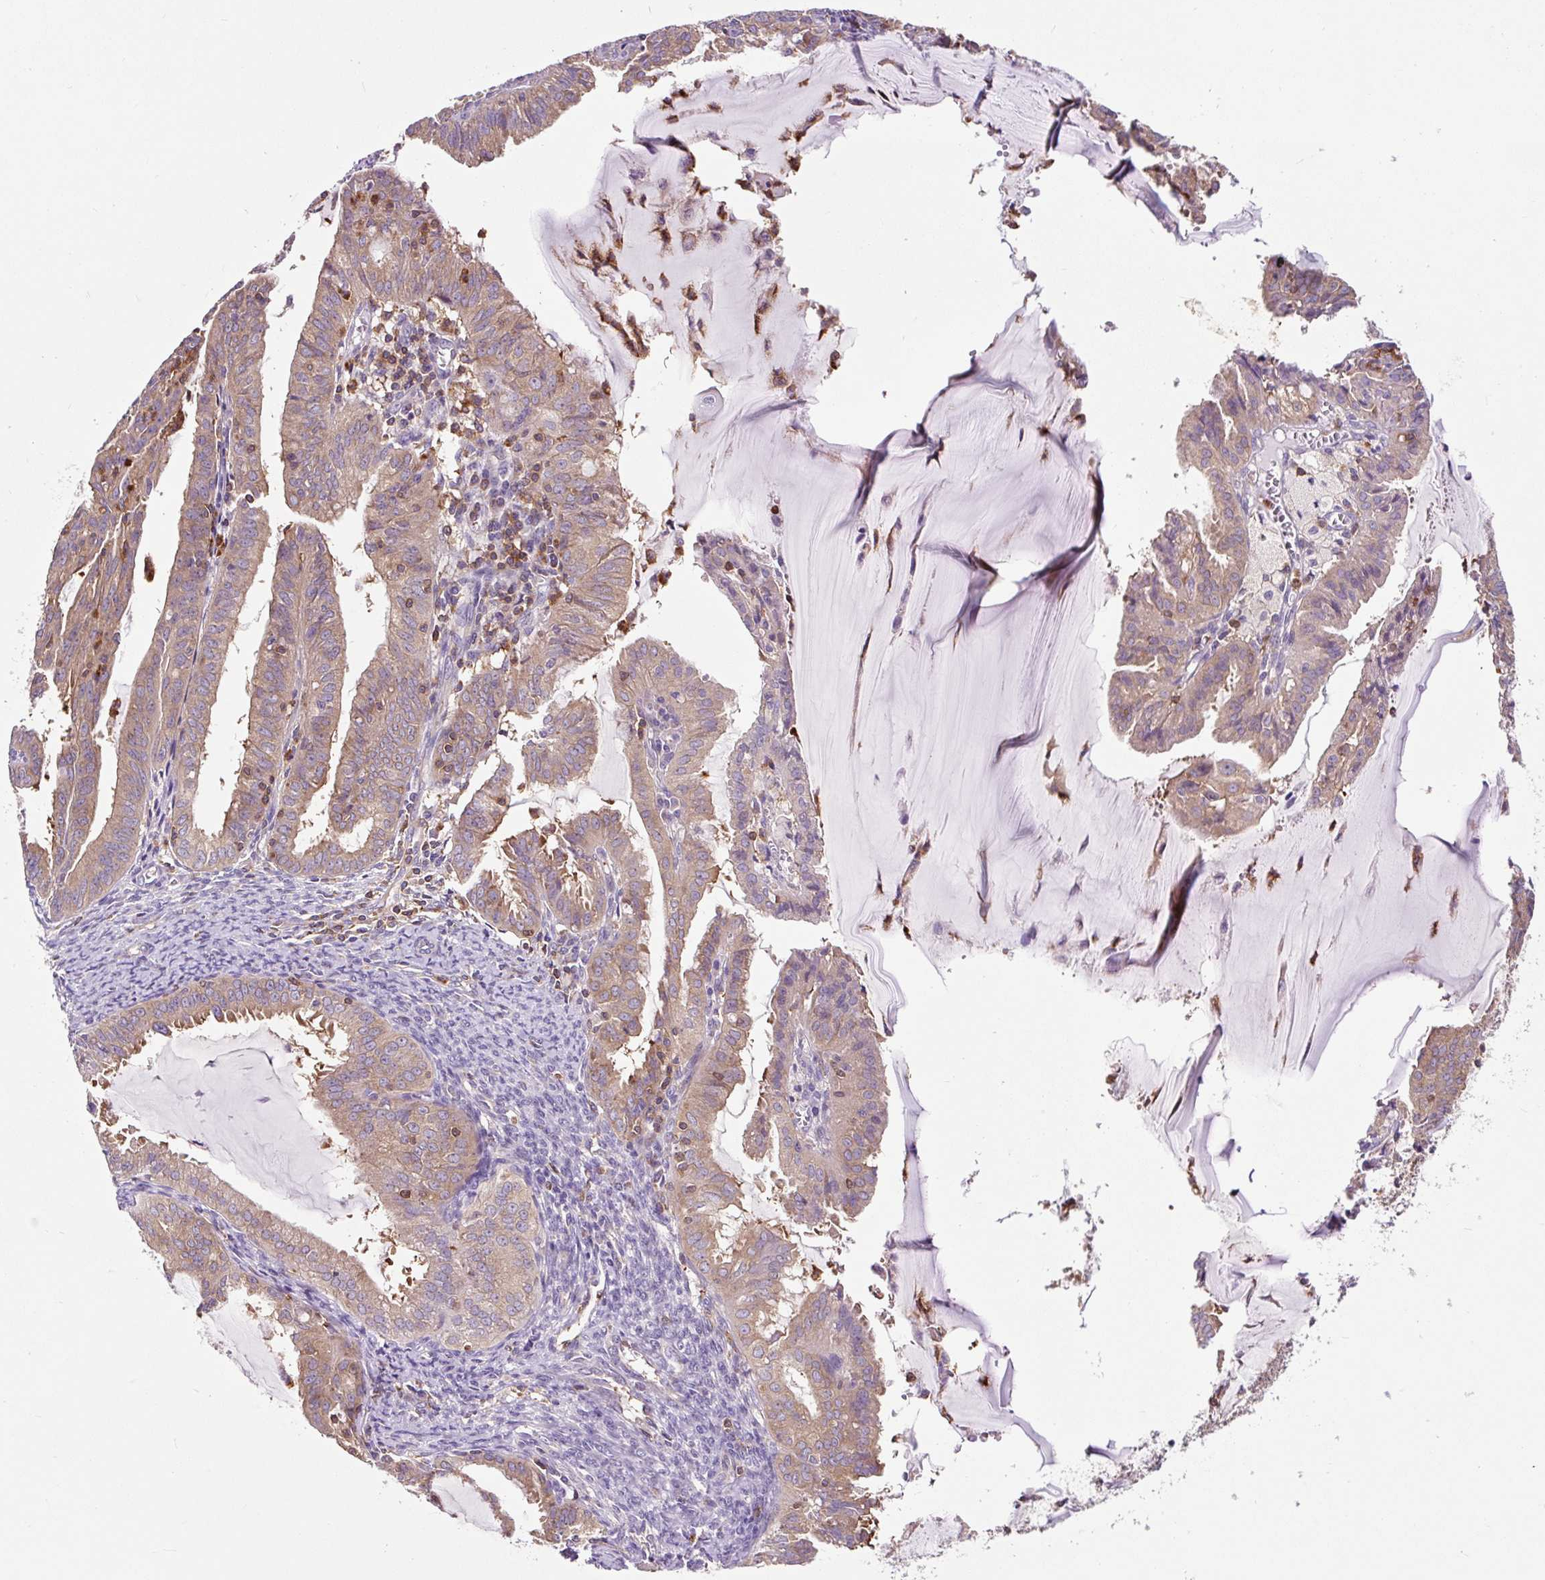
{"staining": {"intensity": "moderate", "quantity": ">75%", "location": "cytoplasmic/membranous"}, "tissue": "endometrial cancer", "cell_type": "Tumor cells", "image_type": "cancer", "snomed": [{"axis": "morphology", "description": "Adenocarcinoma, NOS"}, {"axis": "topography", "description": "Endometrium"}], "caption": "DAB (3,3'-diaminobenzidine) immunohistochemical staining of endometrial adenocarcinoma demonstrates moderate cytoplasmic/membranous protein staining in approximately >75% of tumor cells. Immunohistochemistry stains the protein in brown and the nuclei are stained blue.", "gene": "CISD3", "patient": {"sex": "female", "age": 70}}